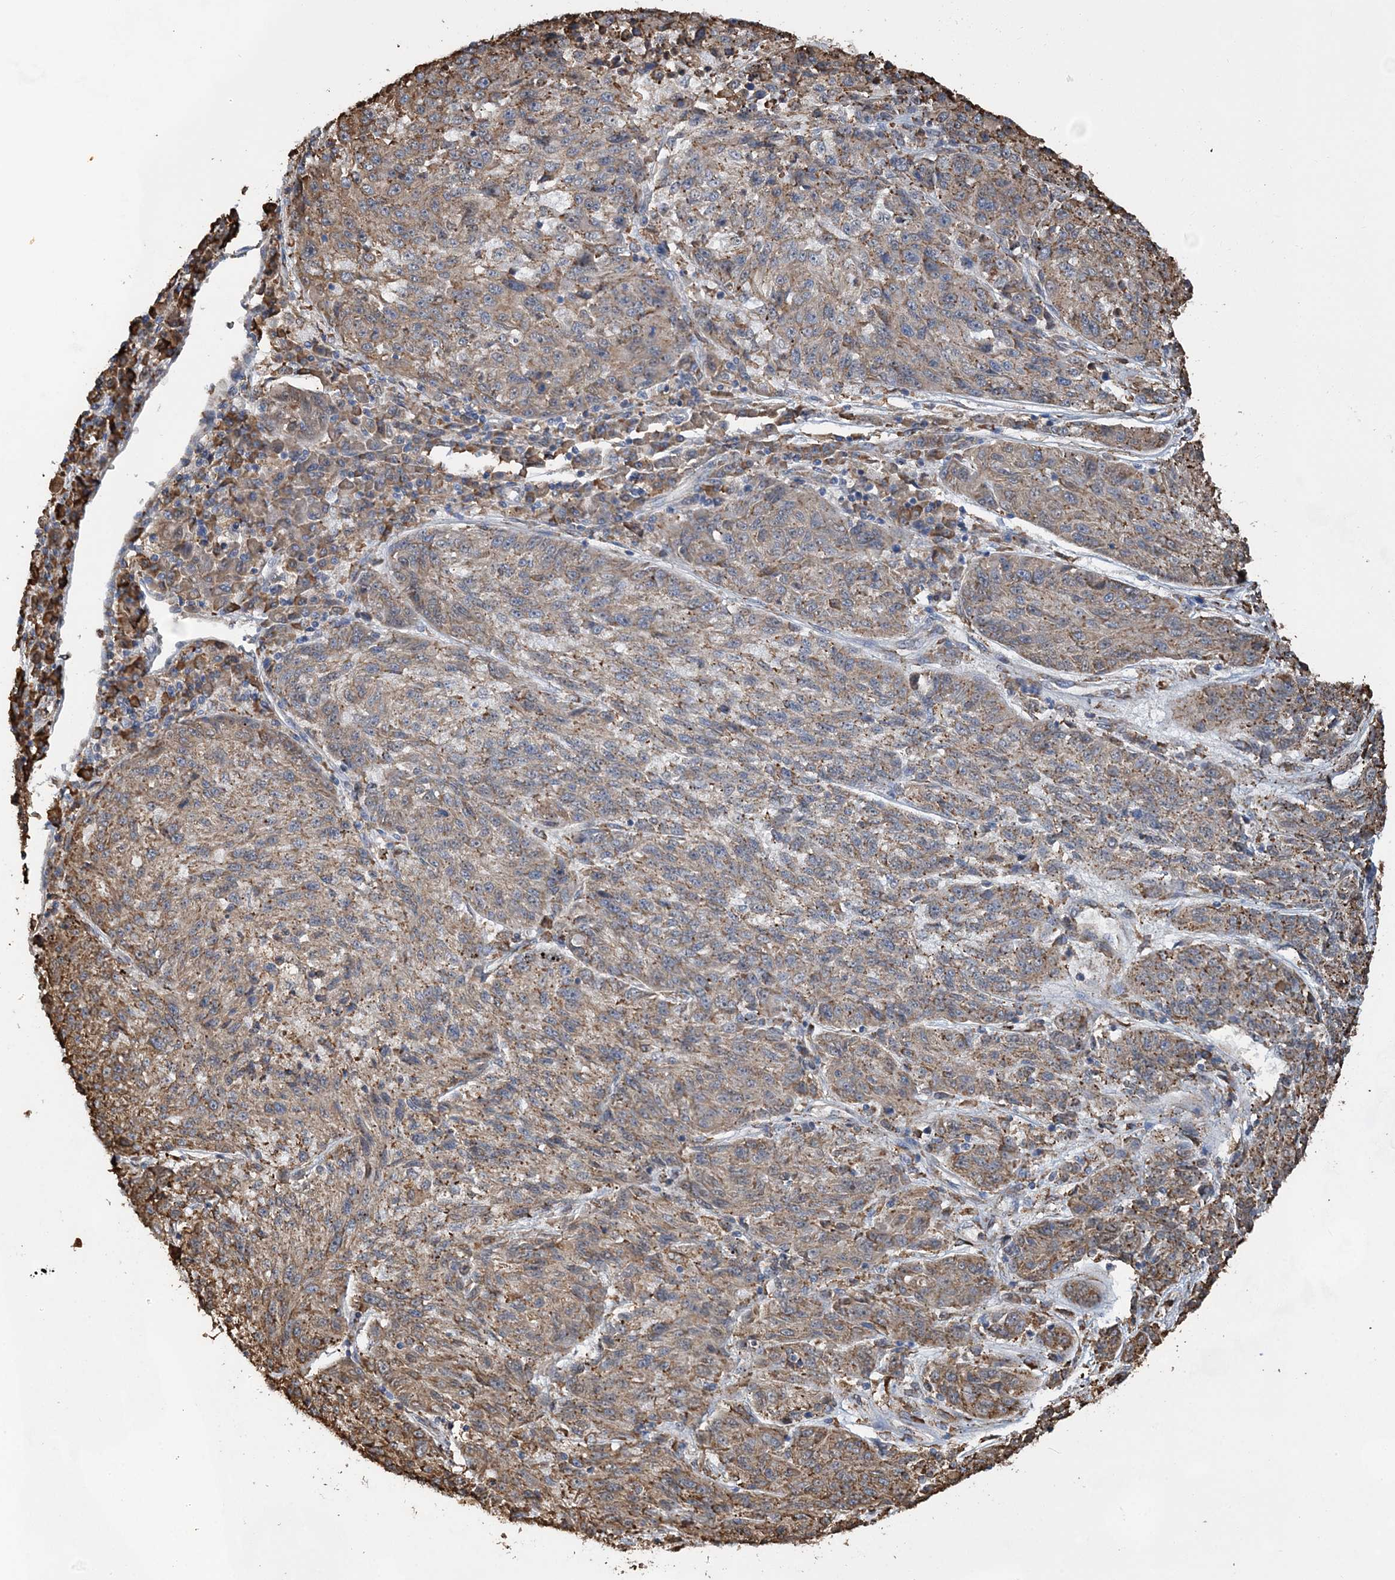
{"staining": {"intensity": "moderate", "quantity": ">75%", "location": "cytoplasmic/membranous"}, "tissue": "melanoma", "cell_type": "Tumor cells", "image_type": "cancer", "snomed": [{"axis": "morphology", "description": "Malignant melanoma, NOS"}, {"axis": "topography", "description": "Skin"}], "caption": "This is a micrograph of immunohistochemistry staining of melanoma, which shows moderate staining in the cytoplasmic/membranous of tumor cells.", "gene": "WDR12", "patient": {"sex": "male", "age": 53}}